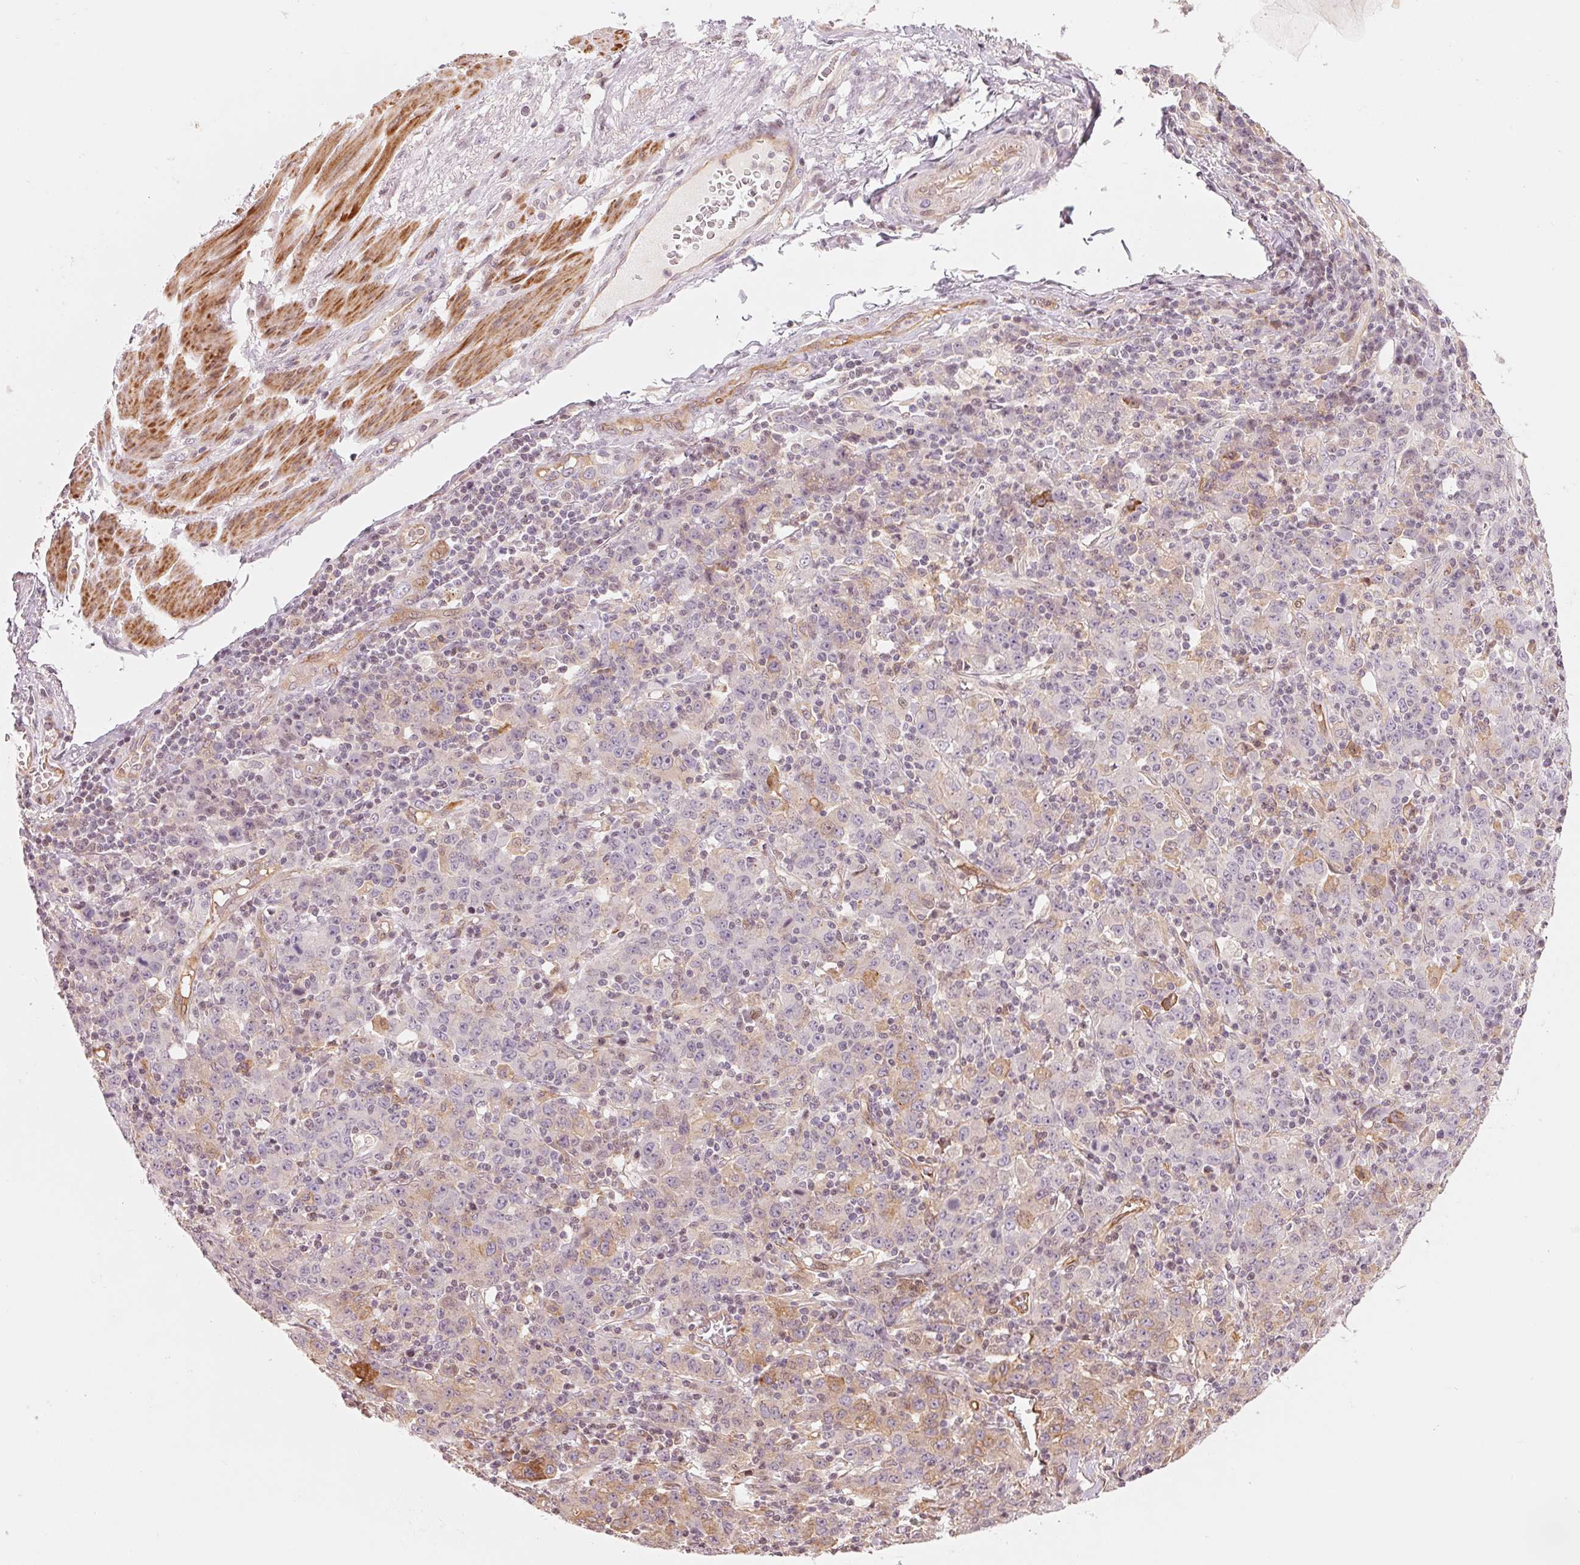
{"staining": {"intensity": "weak", "quantity": "<25%", "location": "cytoplasmic/membranous"}, "tissue": "stomach cancer", "cell_type": "Tumor cells", "image_type": "cancer", "snomed": [{"axis": "morphology", "description": "Adenocarcinoma, NOS"}, {"axis": "topography", "description": "Stomach, upper"}], "caption": "DAB immunohistochemical staining of stomach cancer (adenocarcinoma) displays no significant staining in tumor cells. Brightfield microscopy of immunohistochemistry (IHC) stained with DAB (brown) and hematoxylin (blue), captured at high magnification.", "gene": "SLC17A4", "patient": {"sex": "male", "age": 69}}